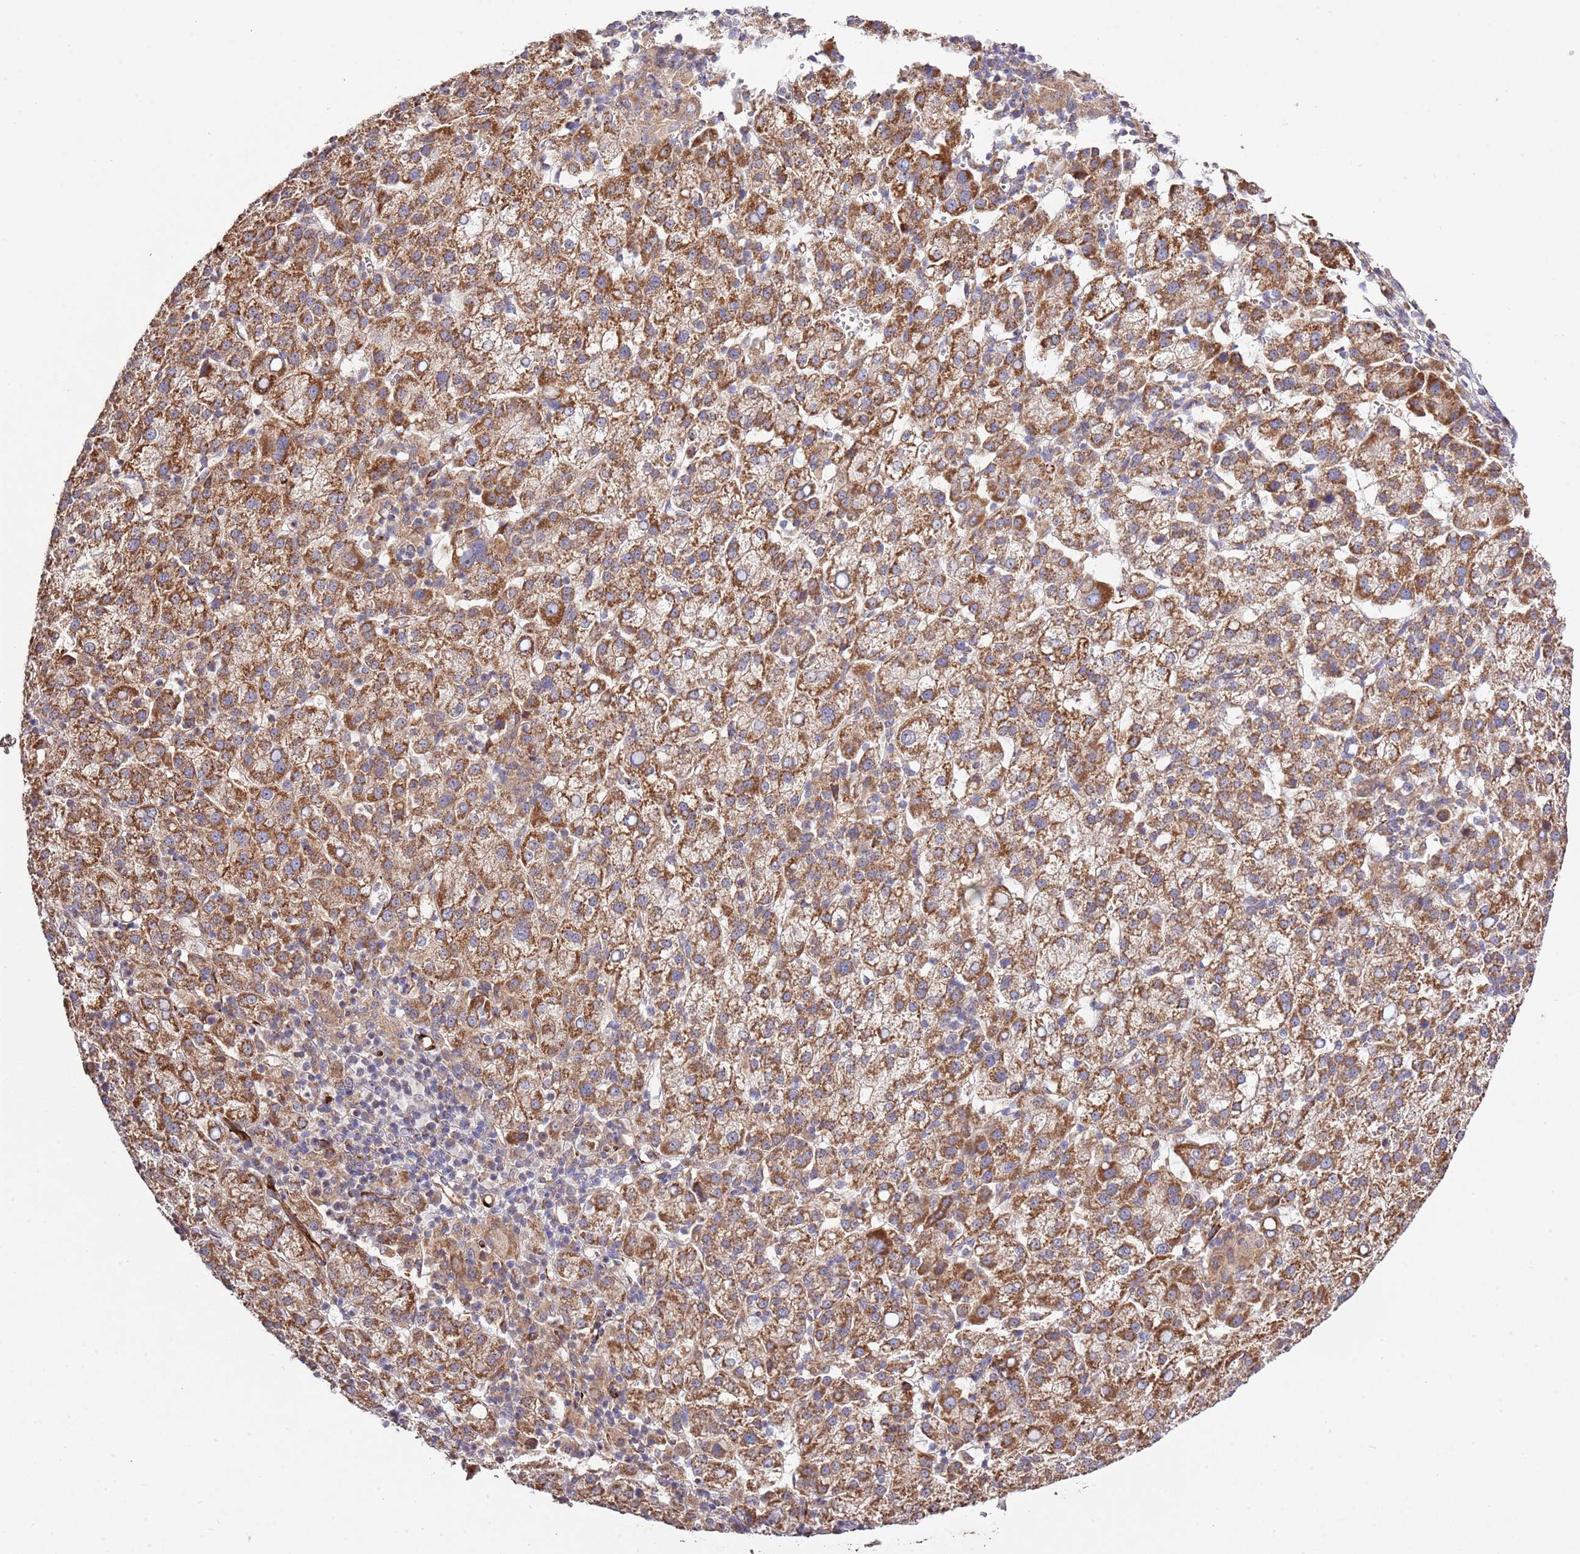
{"staining": {"intensity": "moderate", "quantity": ">75%", "location": "cytoplasmic/membranous"}, "tissue": "liver cancer", "cell_type": "Tumor cells", "image_type": "cancer", "snomed": [{"axis": "morphology", "description": "Carcinoma, Hepatocellular, NOS"}, {"axis": "topography", "description": "Liver"}], "caption": "Liver cancer (hepatocellular carcinoma) stained for a protein (brown) shows moderate cytoplasmic/membranous positive positivity in about >75% of tumor cells.", "gene": "IVD", "patient": {"sex": "female", "age": 58}}